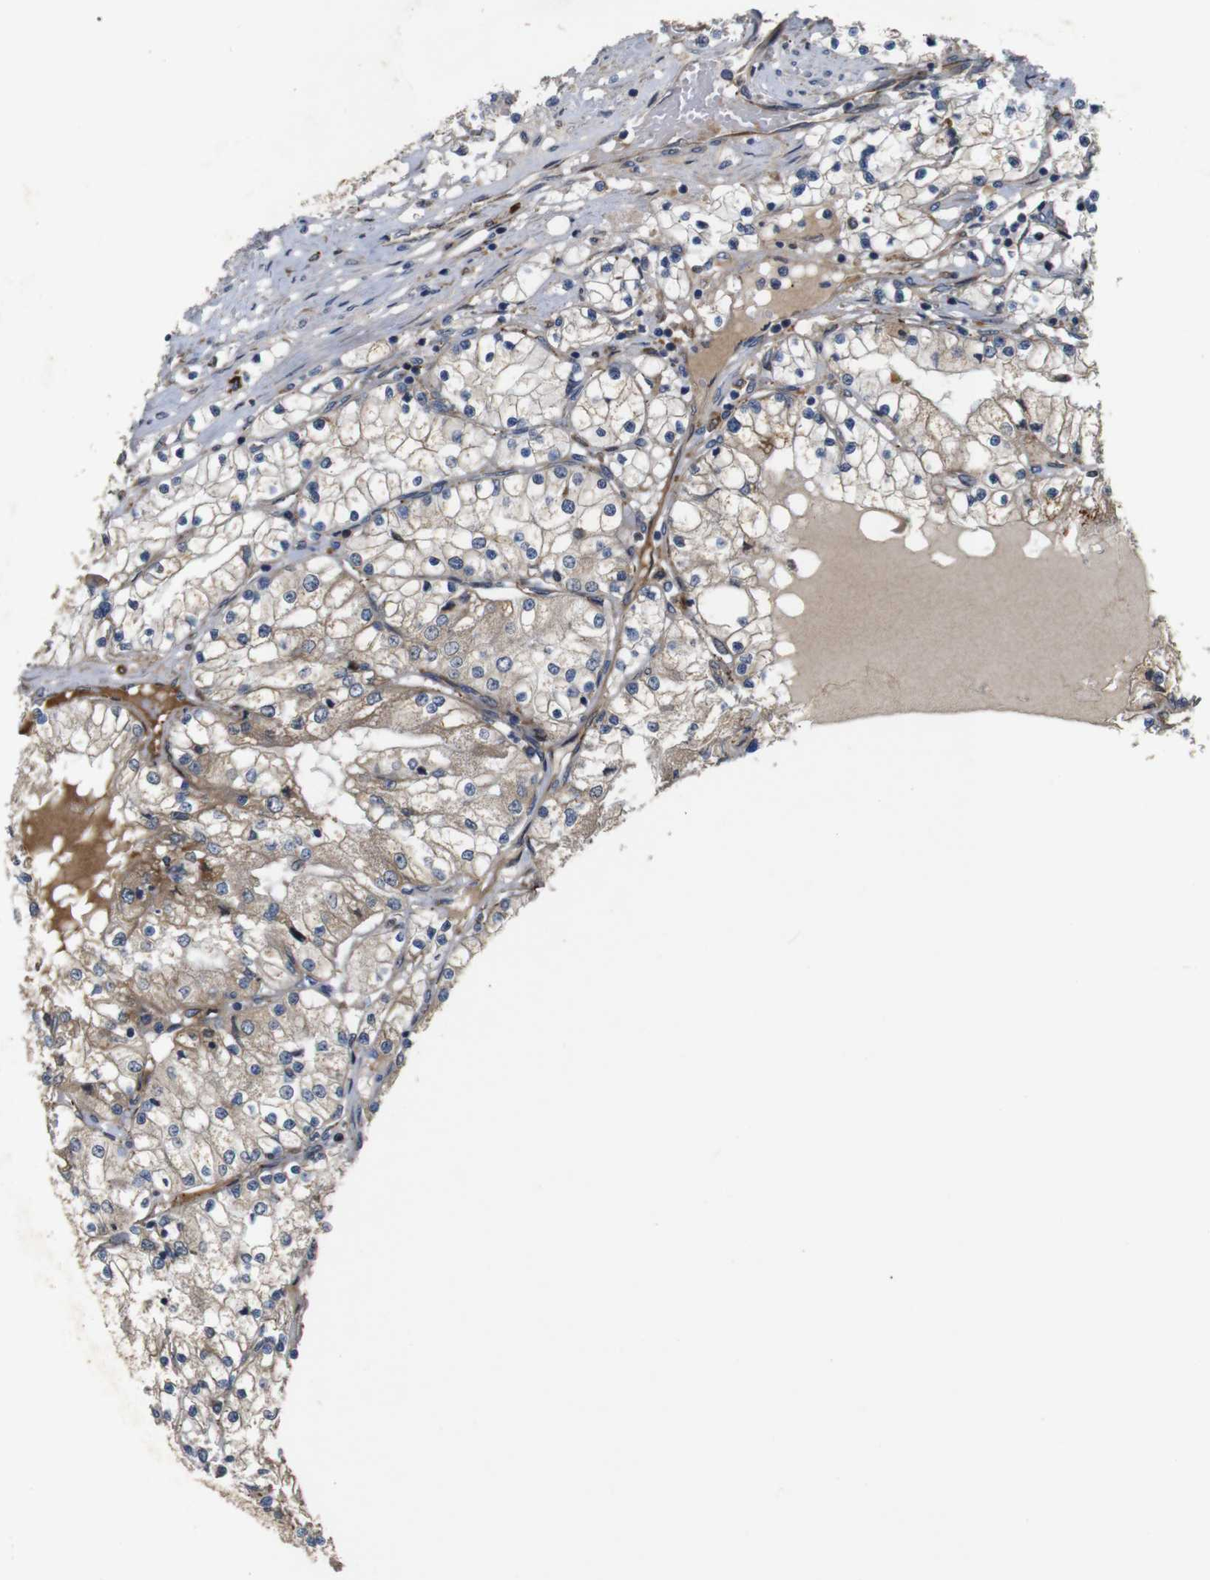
{"staining": {"intensity": "moderate", "quantity": "<25%", "location": "cytoplasmic/membranous"}, "tissue": "renal cancer", "cell_type": "Tumor cells", "image_type": "cancer", "snomed": [{"axis": "morphology", "description": "Adenocarcinoma, NOS"}, {"axis": "topography", "description": "Kidney"}], "caption": "Human renal cancer stained for a protein (brown) reveals moderate cytoplasmic/membranous positive positivity in approximately <25% of tumor cells.", "gene": "UBE2G2", "patient": {"sex": "male", "age": 68}}